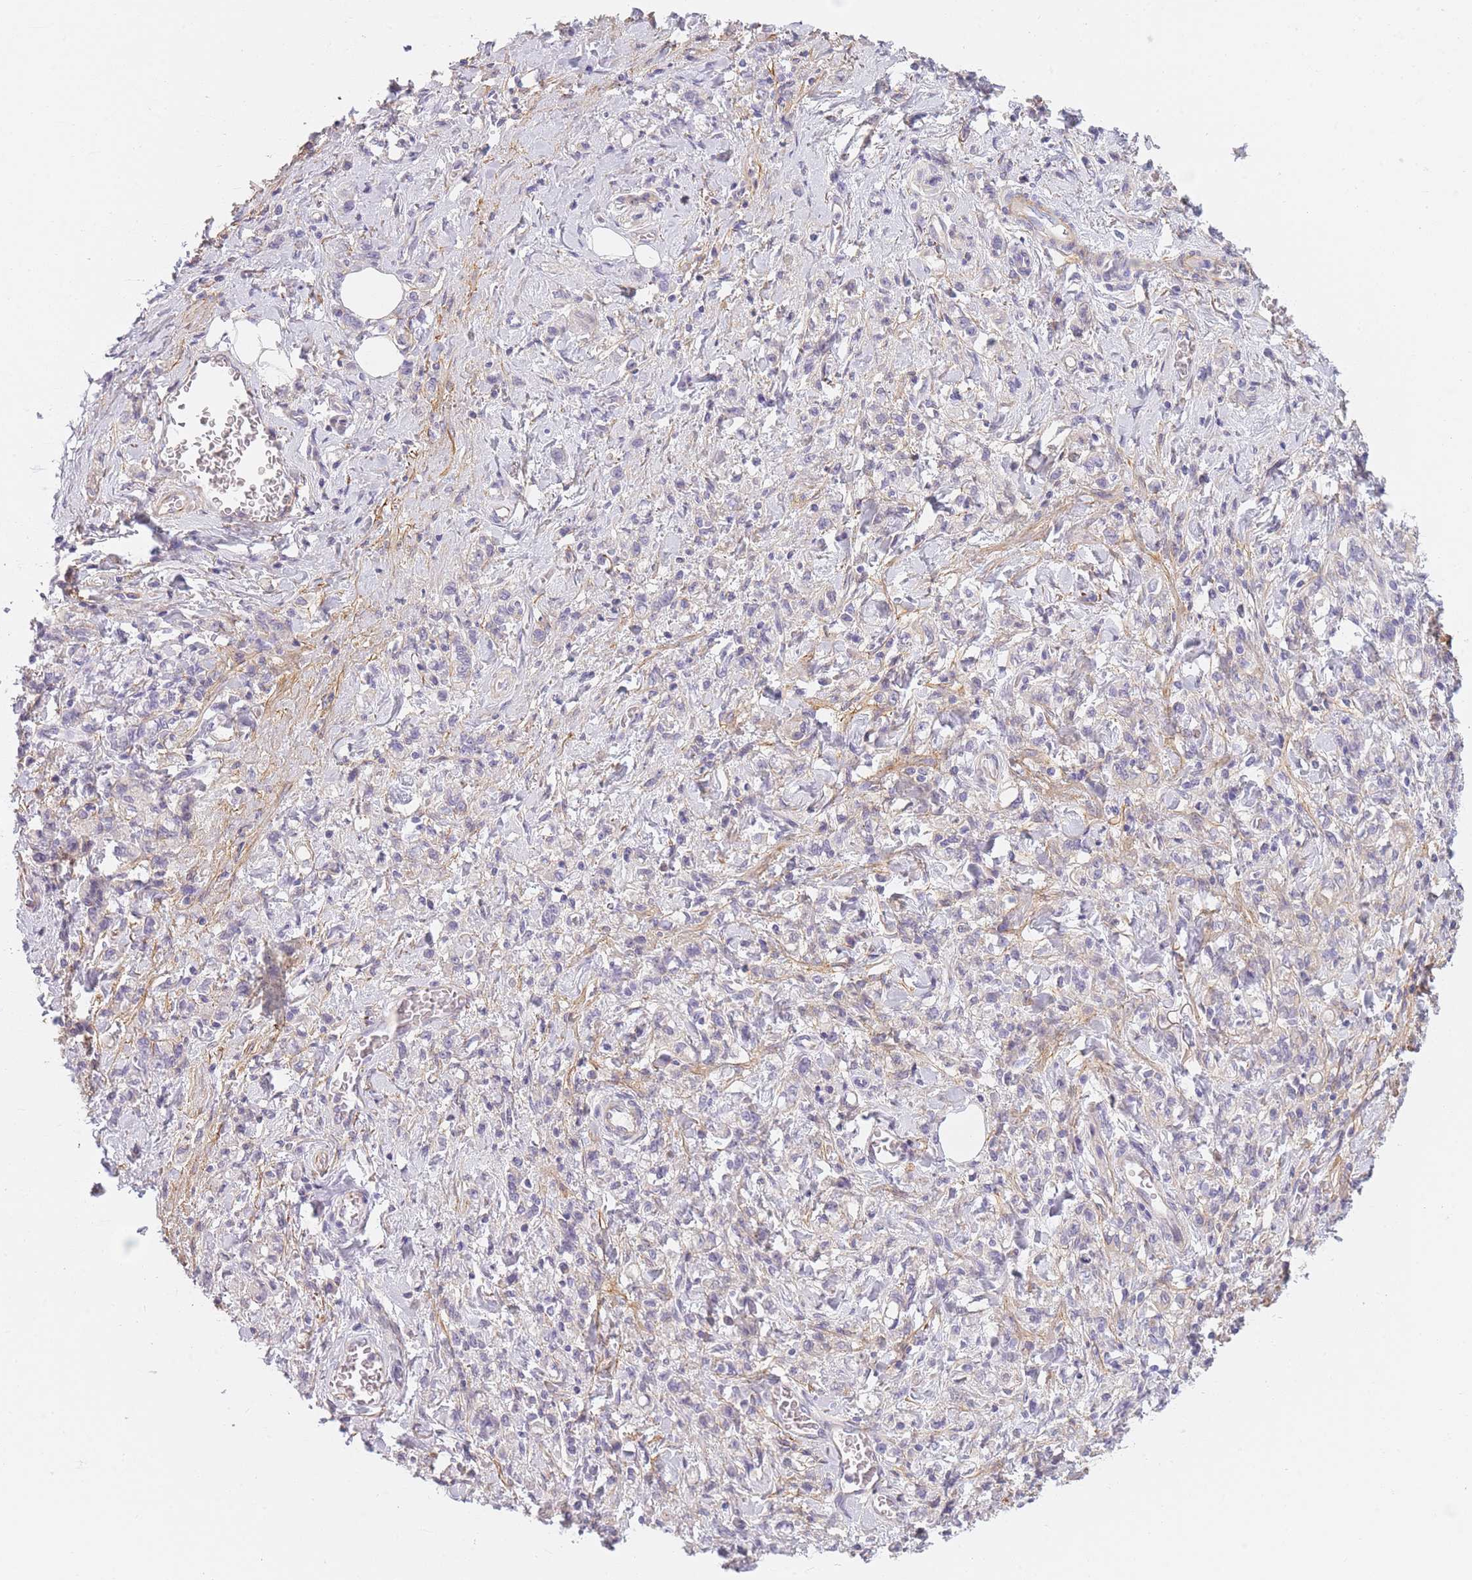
{"staining": {"intensity": "negative", "quantity": "none", "location": "none"}, "tissue": "stomach cancer", "cell_type": "Tumor cells", "image_type": "cancer", "snomed": [{"axis": "morphology", "description": "Adenocarcinoma, NOS"}, {"axis": "topography", "description": "Stomach"}], "caption": "This is an immunohistochemistry (IHC) histopathology image of stomach cancer (adenocarcinoma). There is no expression in tumor cells.", "gene": "AP3M2", "patient": {"sex": "male", "age": 77}}